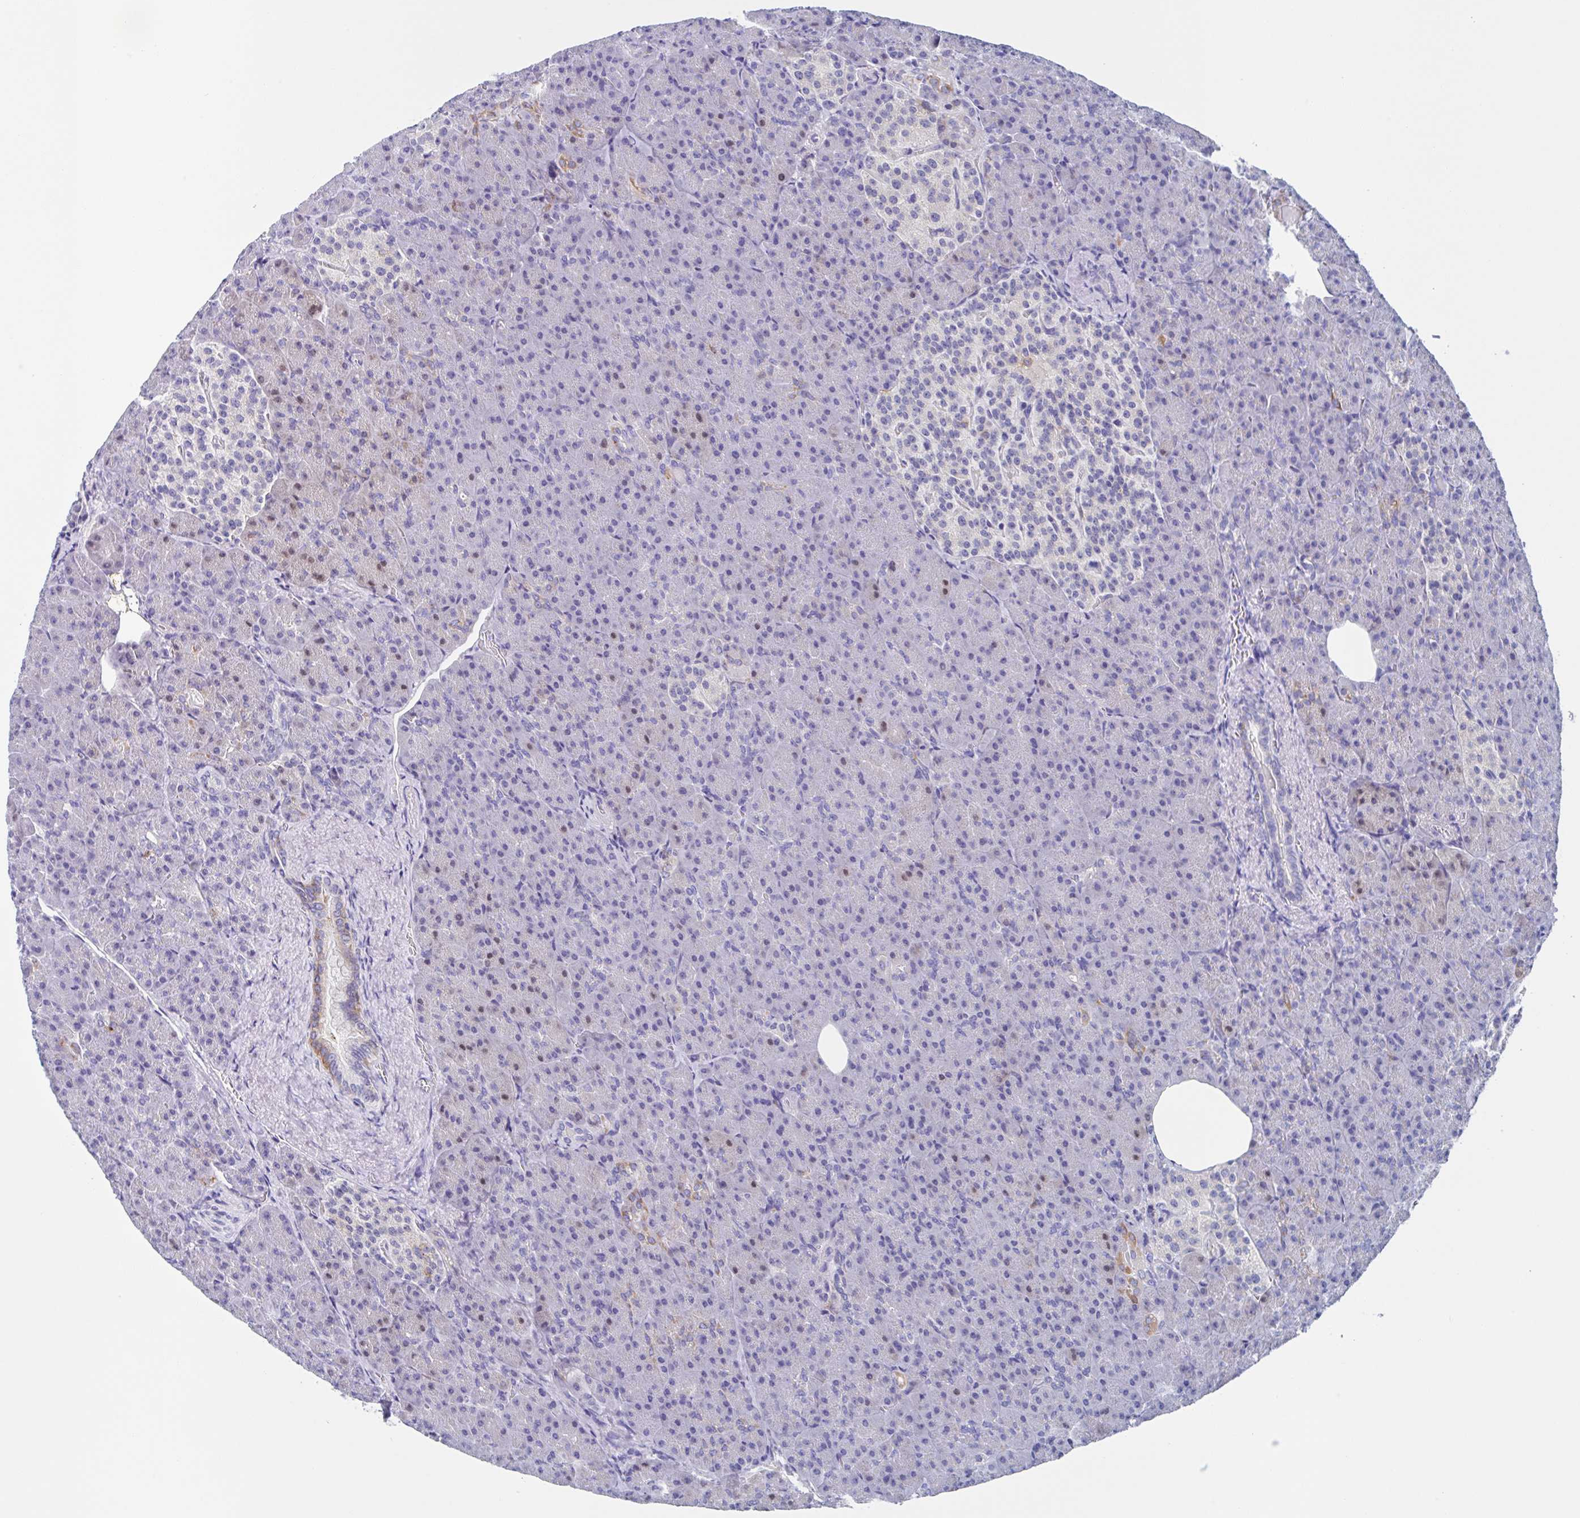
{"staining": {"intensity": "moderate", "quantity": "<25%", "location": "cytoplasmic/membranous"}, "tissue": "pancreas", "cell_type": "Exocrine glandular cells", "image_type": "normal", "snomed": [{"axis": "morphology", "description": "Normal tissue, NOS"}, {"axis": "topography", "description": "Pancreas"}], "caption": "Immunohistochemical staining of unremarkable pancreas demonstrates moderate cytoplasmic/membranous protein staining in approximately <25% of exocrine glandular cells.", "gene": "FCGR3A", "patient": {"sex": "female", "age": 74}}